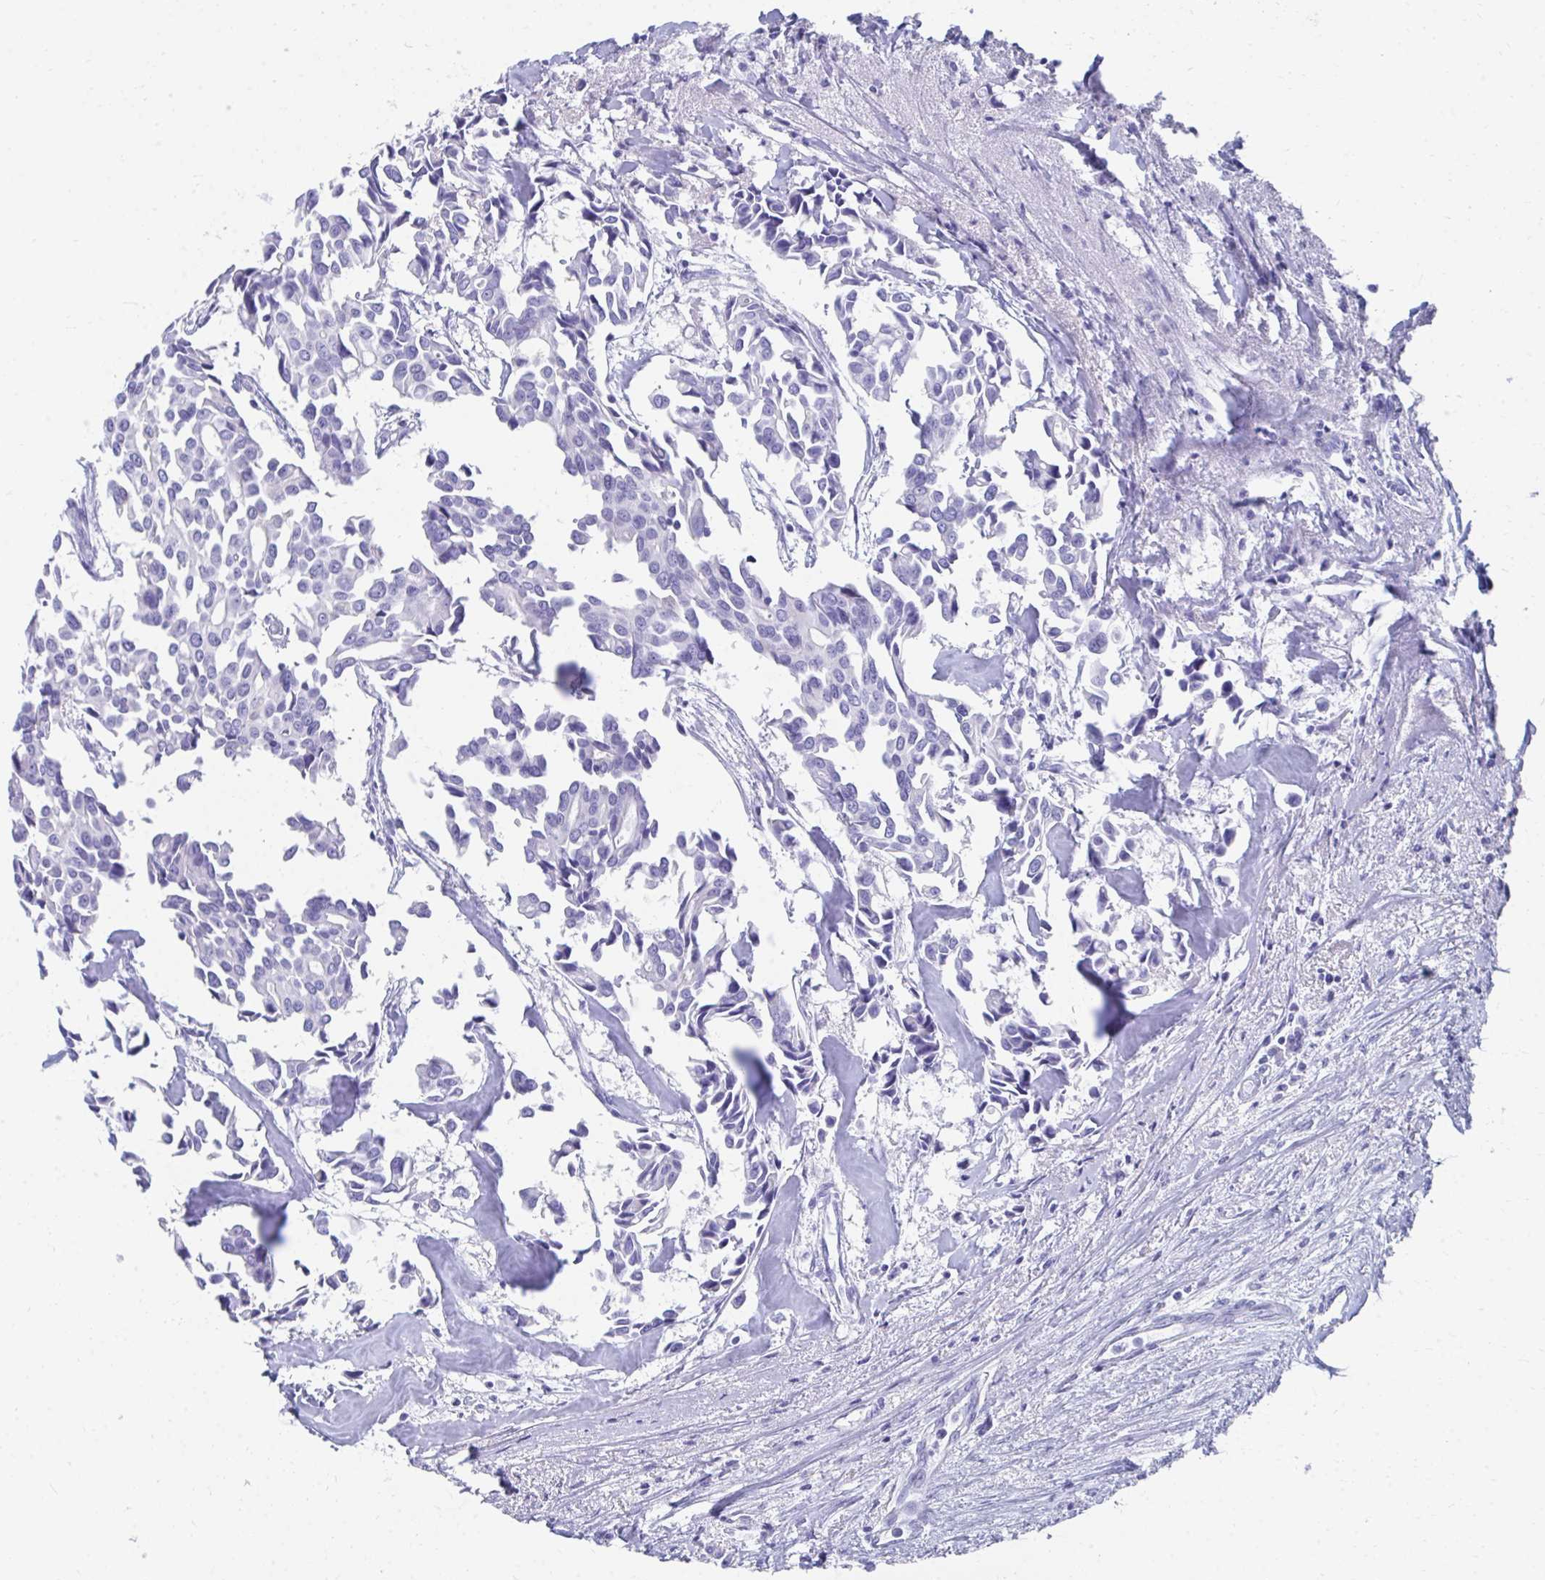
{"staining": {"intensity": "negative", "quantity": "none", "location": "none"}, "tissue": "breast cancer", "cell_type": "Tumor cells", "image_type": "cancer", "snomed": [{"axis": "morphology", "description": "Duct carcinoma"}, {"axis": "topography", "description": "Breast"}], "caption": "Tumor cells show no significant protein staining in breast infiltrating ductal carcinoma.", "gene": "HGD", "patient": {"sex": "female", "age": 54}}